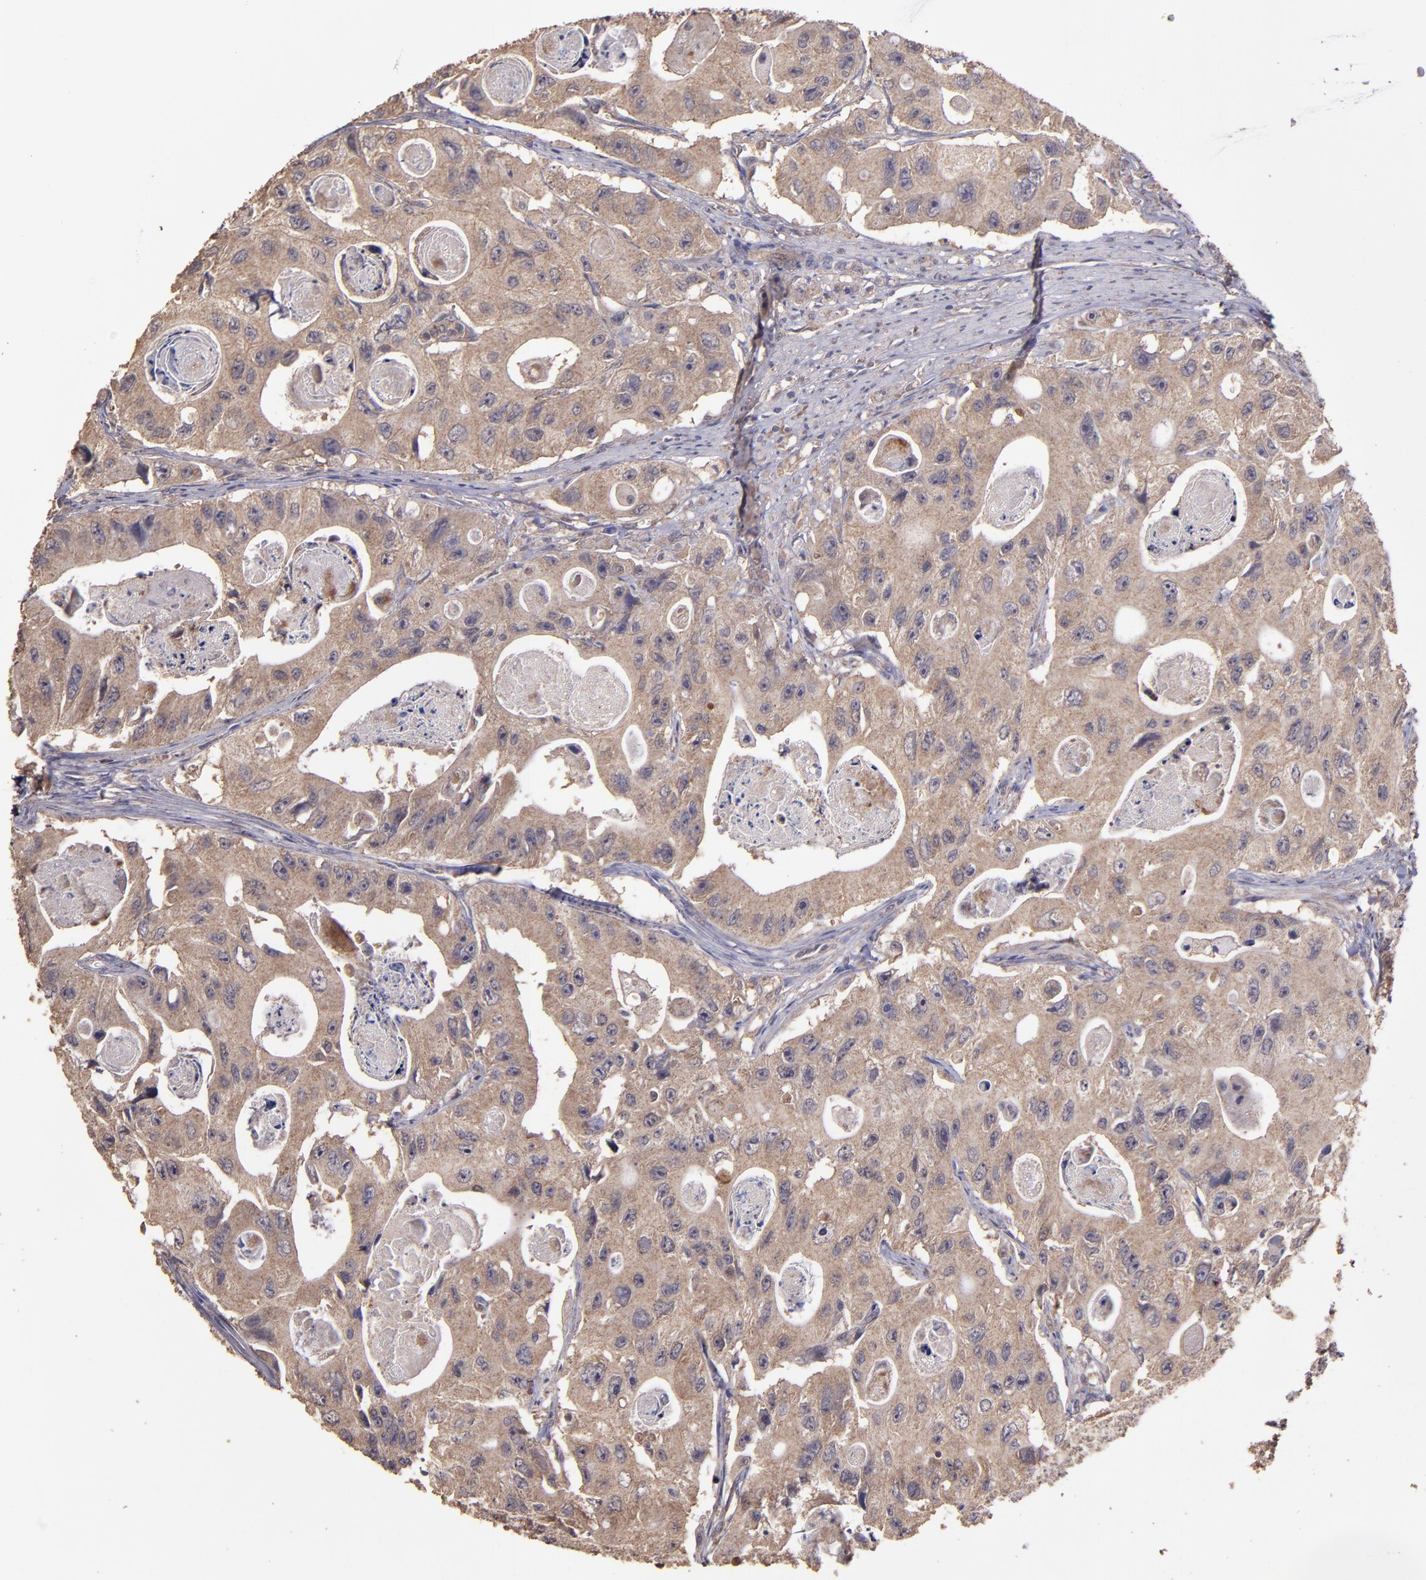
{"staining": {"intensity": "moderate", "quantity": ">75%", "location": "cytoplasmic/membranous"}, "tissue": "colorectal cancer", "cell_type": "Tumor cells", "image_type": "cancer", "snomed": [{"axis": "morphology", "description": "Adenocarcinoma, NOS"}, {"axis": "topography", "description": "Colon"}], "caption": "This micrograph displays immunohistochemistry (IHC) staining of colorectal adenocarcinoma, with medium moderate cytoplasmic/membranous positivity in approximately >75% of tumor cells.", "gene": "HECTD1", "patient": {"sex": "female", "age": 46}}